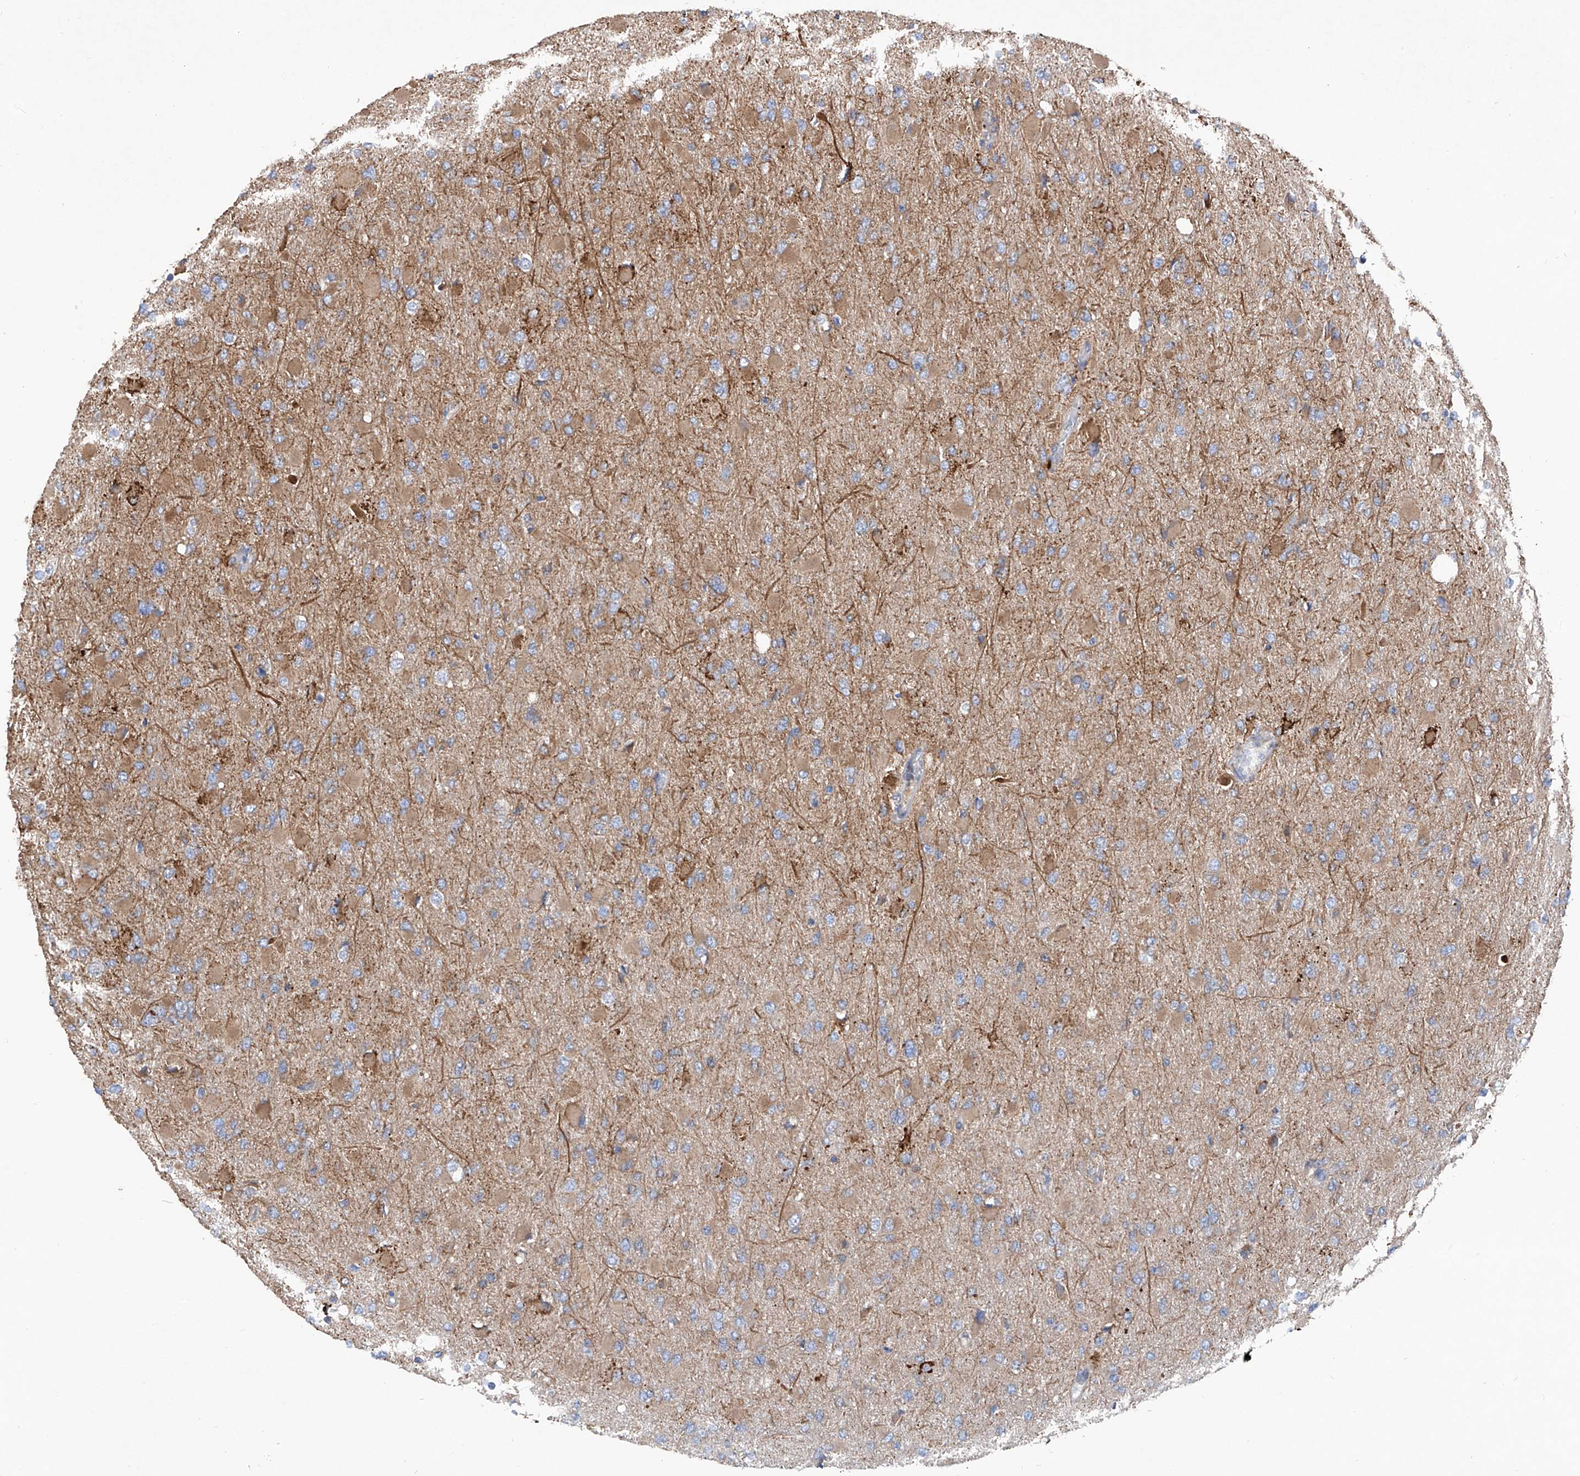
{"staining": {"intensity": "weak", "quantity": ">75%", "location": "cytoplasmic/membranous"}, "tissue": "glioma", "cell_type": "Tumor cells", "image_type": "cancer", "snomed": [{"axis": "morphology", "description": "Glioma, malignant, High grade"}, {"axis": "topography", "description": "Cerebral cortex"}], "caption": "Weak cytoplasmic/membranous protein positivity is identified in approximately >75% of tumor cells in malignant glioma (high-grade). Nuclei are stained in blue.", "gene": "ASCC3", "patient": {"sex": "female", "age": 36}}